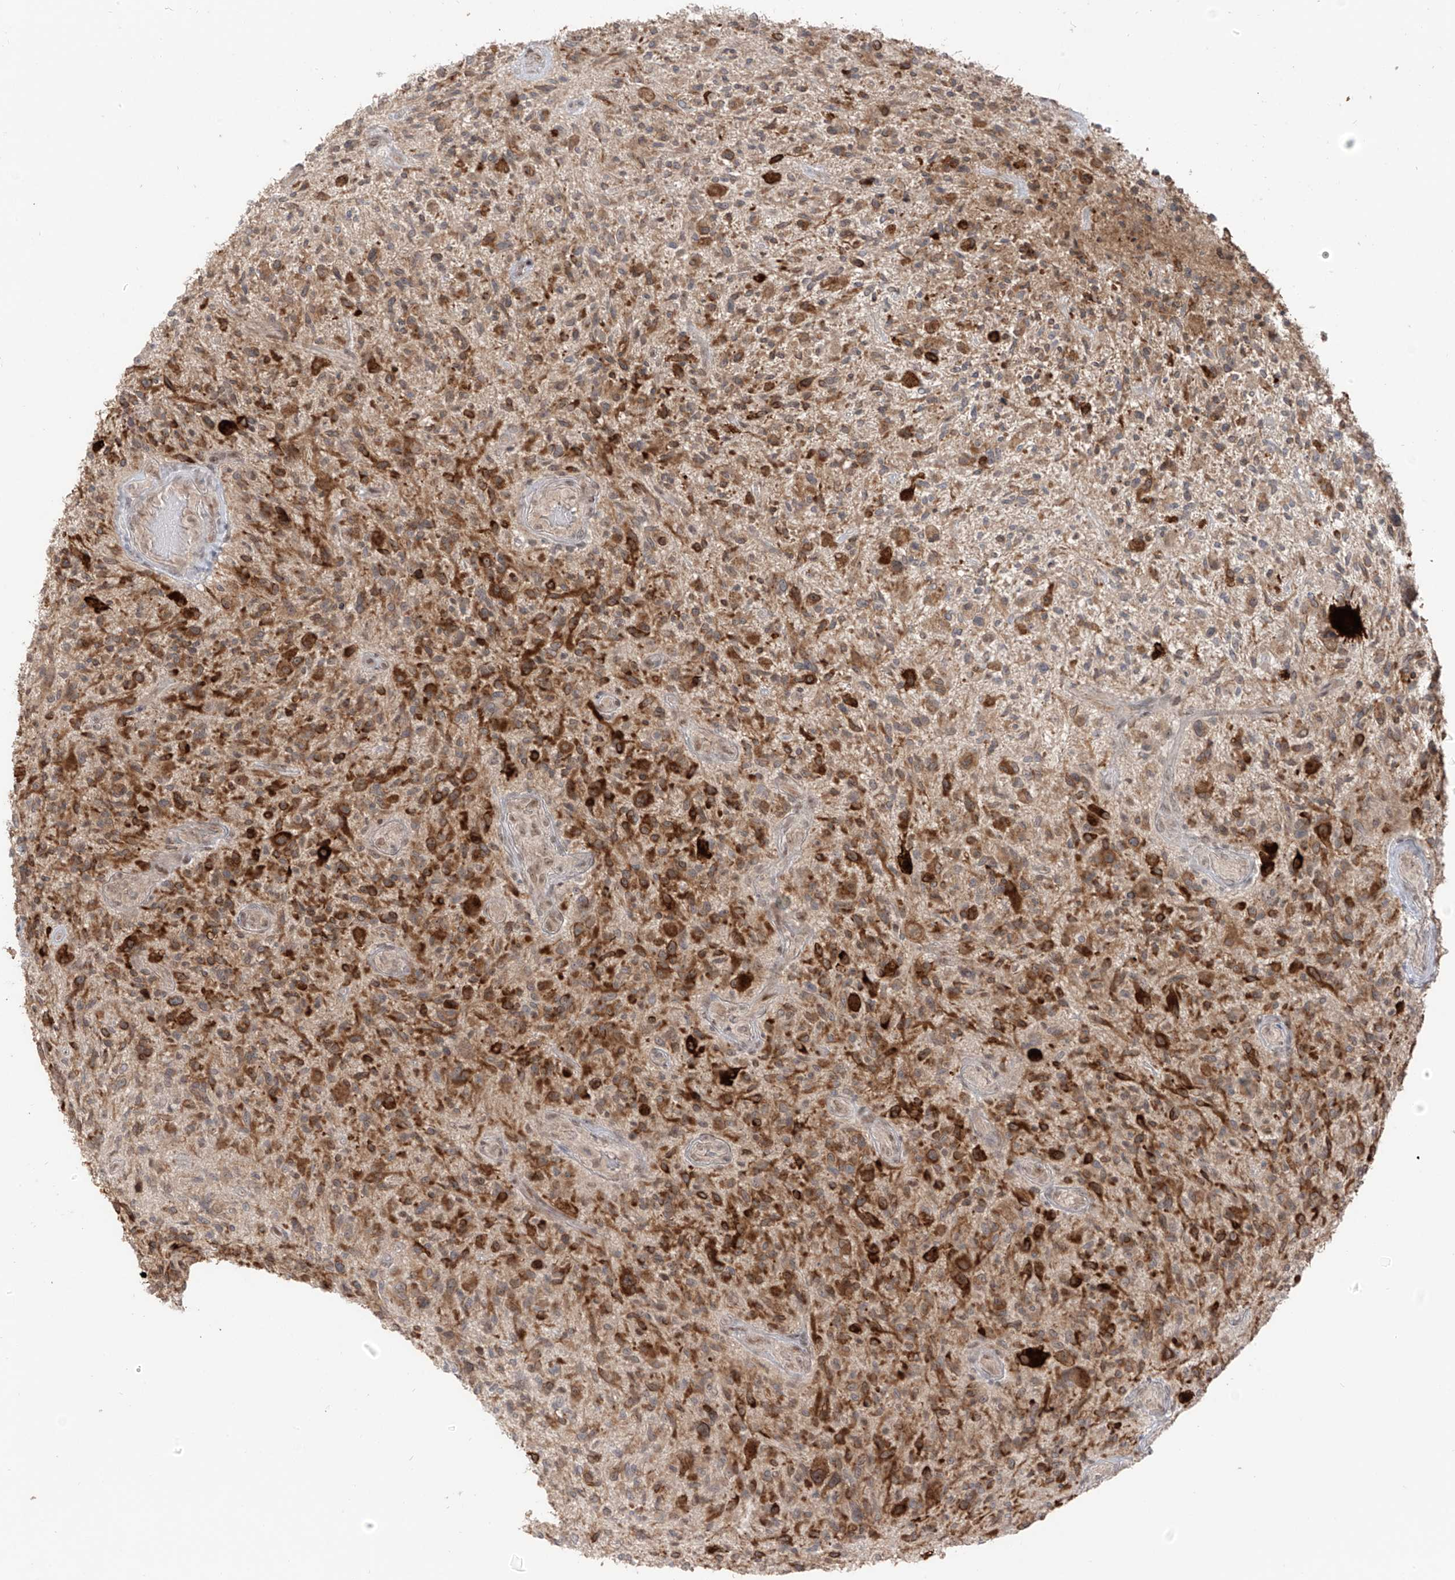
{"staining": {"intensity": "moderate", "quantity": ">75%", "location": "cytoplasmic/membranous"}, "tissue": "glioma", "cell_type": "Tumor cells", "image_type": "cancer", "snomed": [{"axis": "morphology", "description": "Glioma, malignant, High grade"}, {"axis": "topography", "description": "Brain"}], "caption": "Immunohistochemistry micrograph of glioma stained for a protein (brown), which exhibits medium levels of moderate cytoplasmic/membranous staining in about >75% of tumor cells.", "gene": "COLGALT2", "patient": {"sex": "male", "age": 47}}